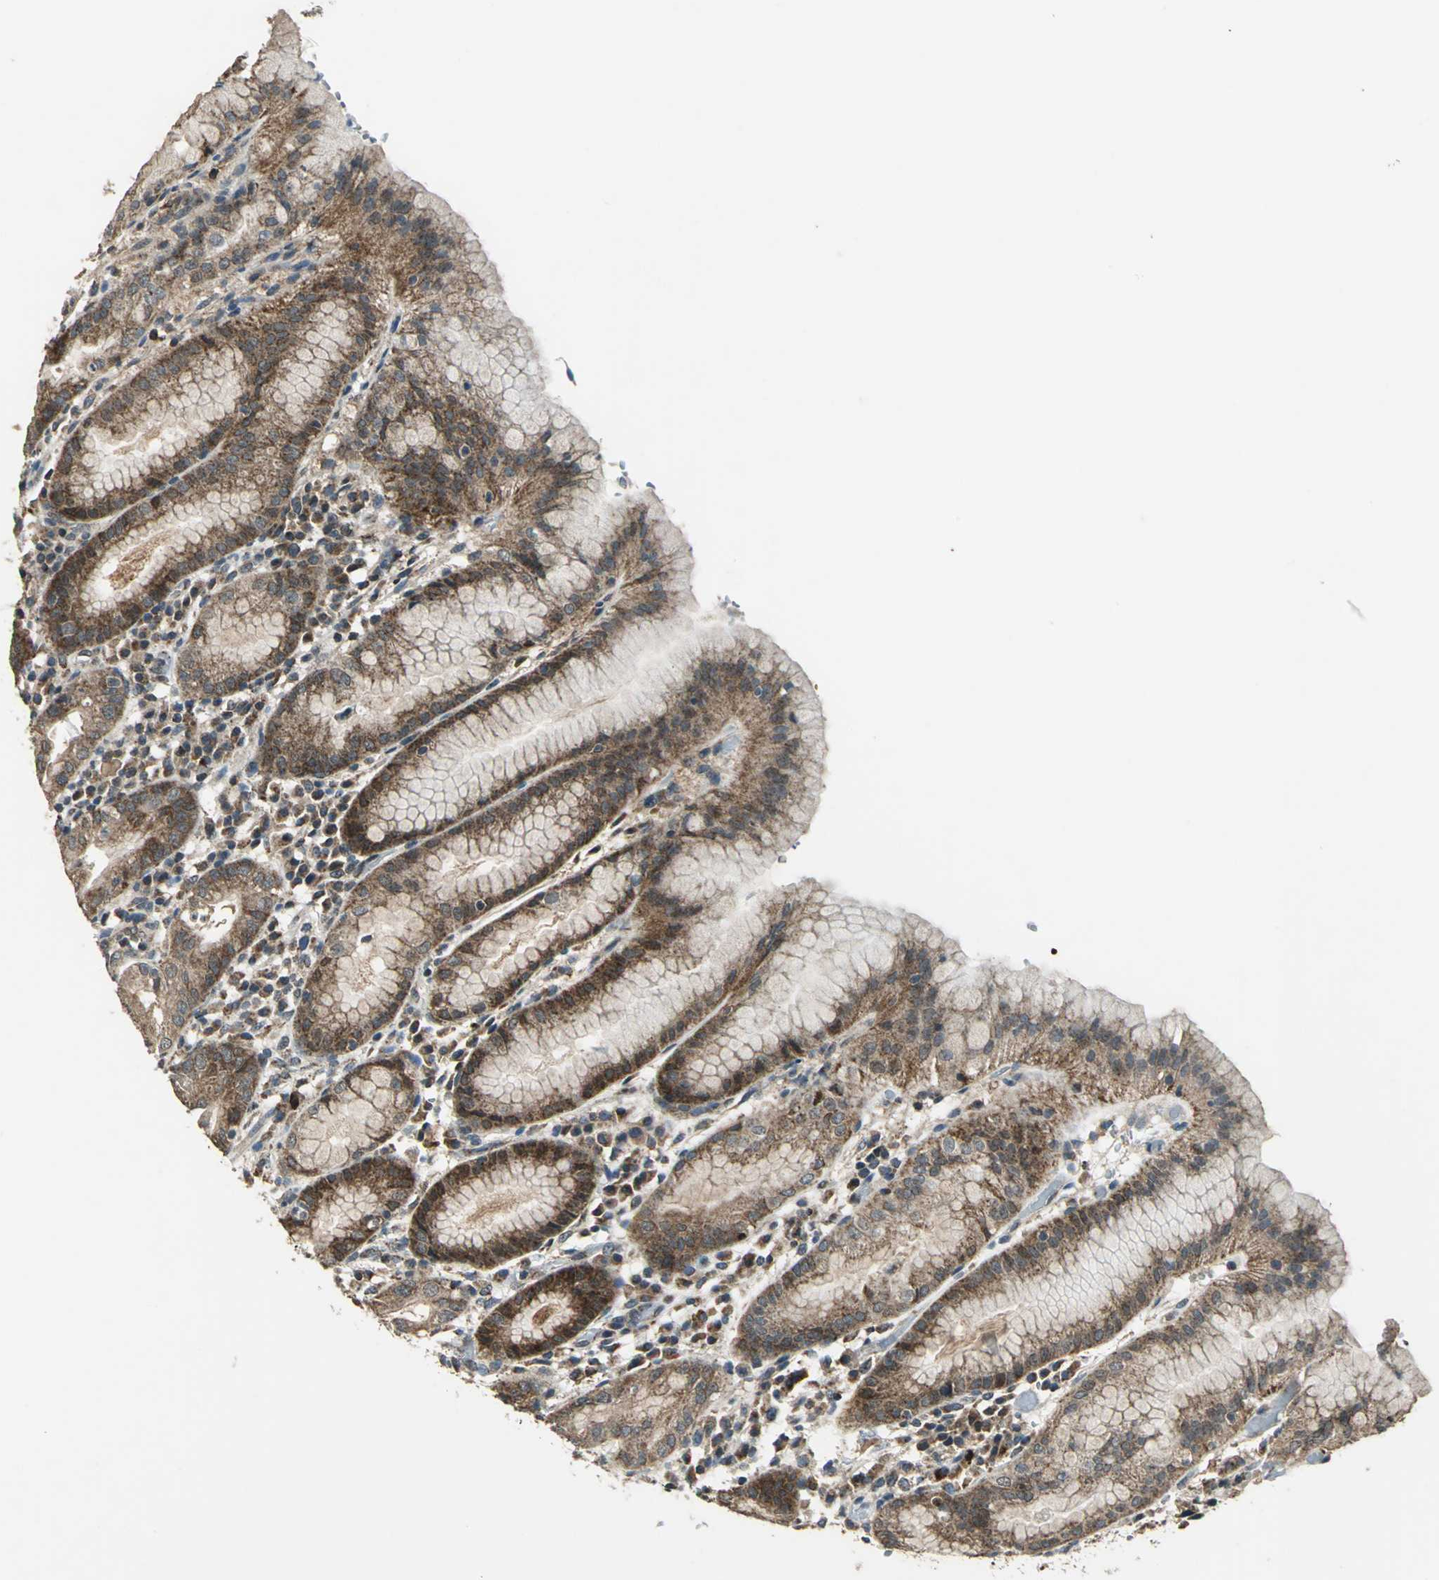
{"staining": {"intensity": "strong", "quantity": ">75%", "location": "cytoplasmic/membranous,nuclear"}, "tissue": "stomach", "cell_type": "Glandular cells", "image_type": "normal", "snomed": [{"axis": "morphology", "description": "Normal tissue, NOS"}, {"axis": "topography", "description": "Stomach"}, {"axis": "topography", "description": "Stomach, lower"}], "caption": "This image reveals immunohistochemistry (IHC) staining of normal stomach, with high strong cytoplasmic/membranous,nuclear staining in approximately >75% of glandular cells.", "gene": "NUDT2", "patient": {"sex": "female", "age": 75}}